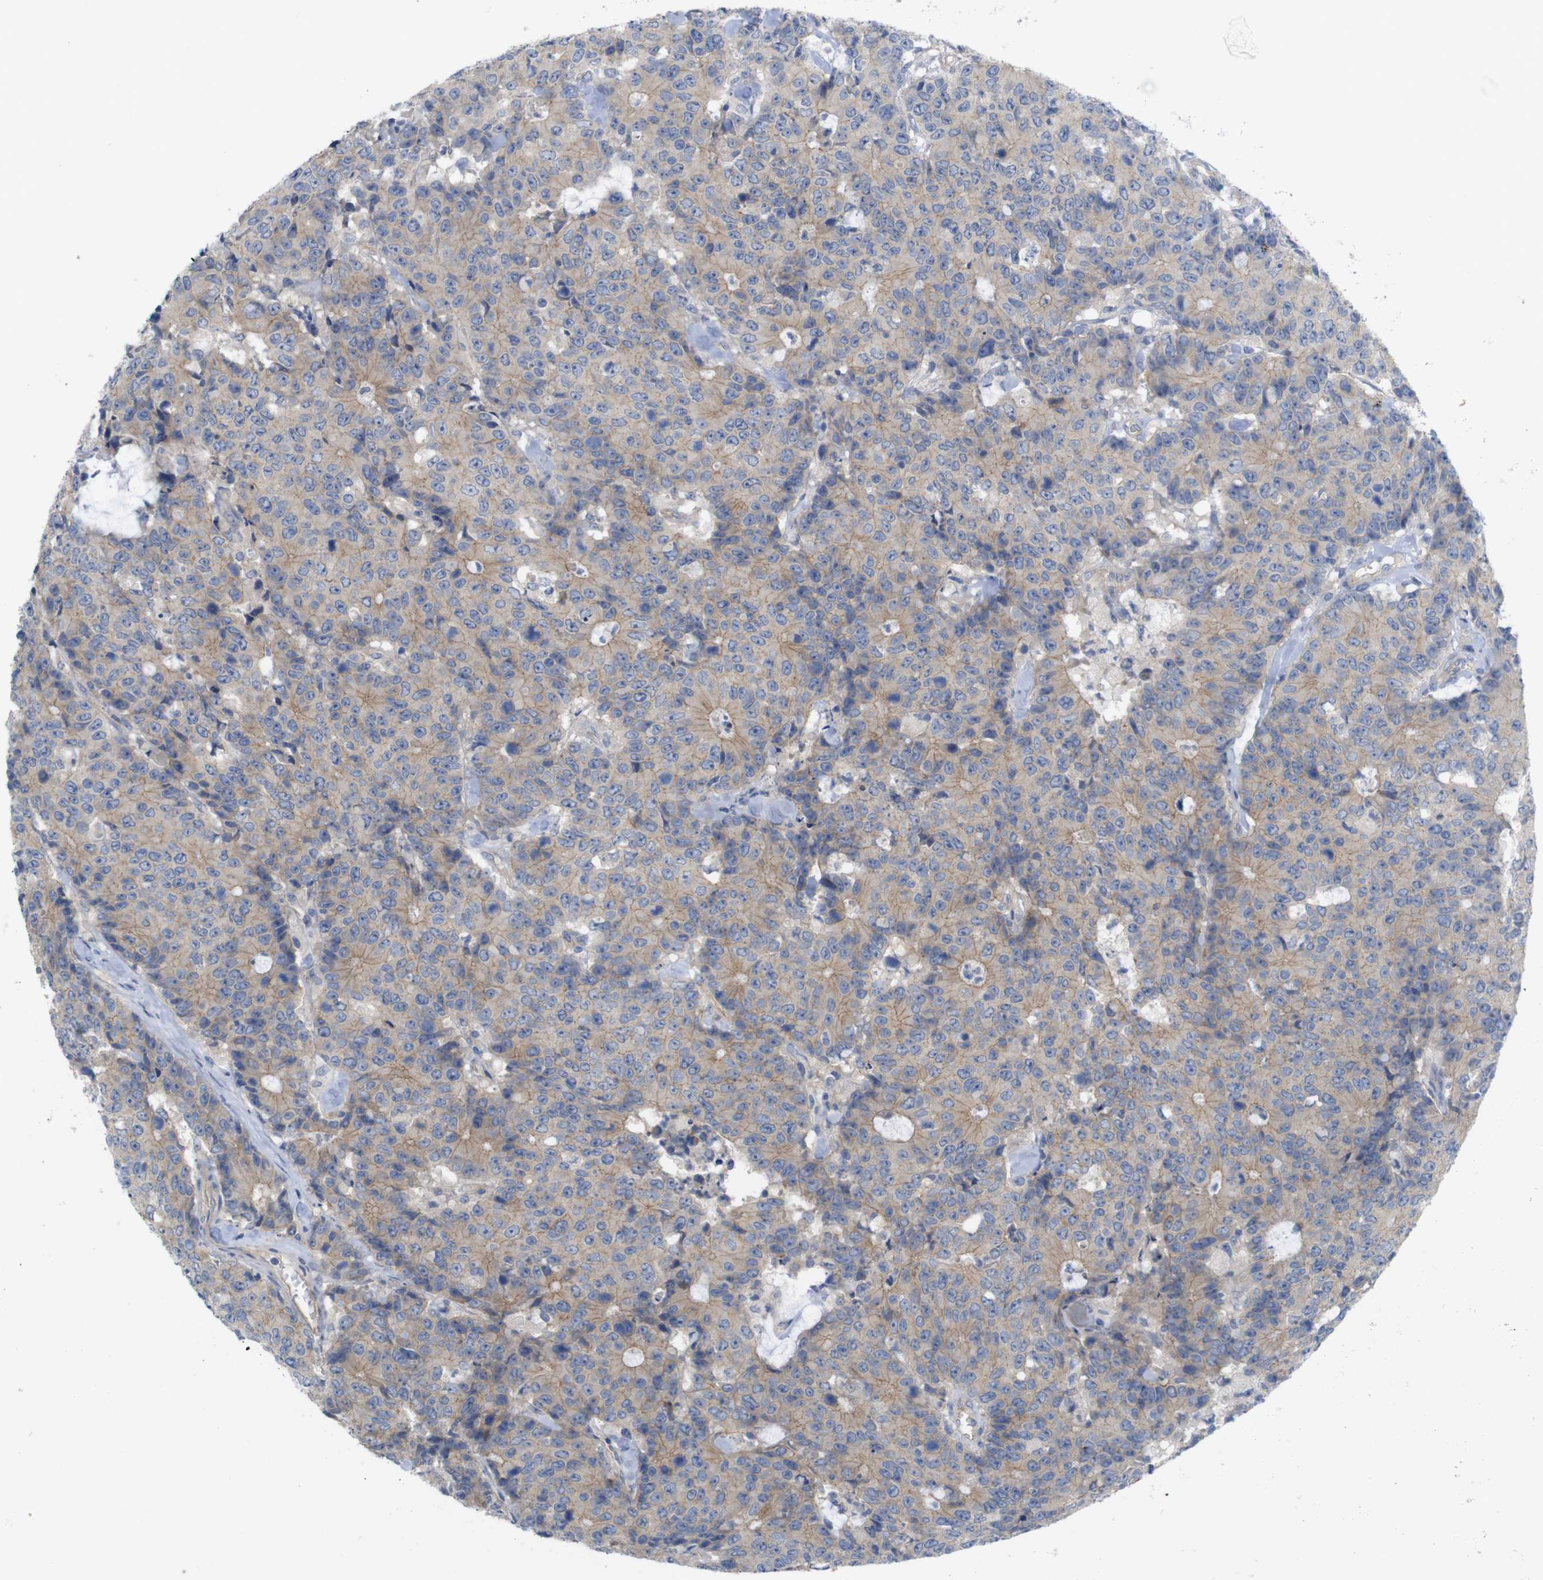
{"staining": {"intensity": "moderate", "quantity": ">75%", "location": "cytoplasmic/membranous"}, "tissue": "colorectal cancer", "cell_type": "Tumor cells", "image_type": "cancer", "snomed": [{"axis": "morphology", "description": "Adenocarcinoma, NOS"}, {"axis": "topography", "description": "Colon"}], "caption": "This micrograph reveals IHC staining of human colorectal cancer (adenocarcinoma), with medium moderate cytoplasmic/membranous staining in about >75% of tumor cells.", "gene": "KIDINS220", "patient": {"sex": "female", "age": 86}}